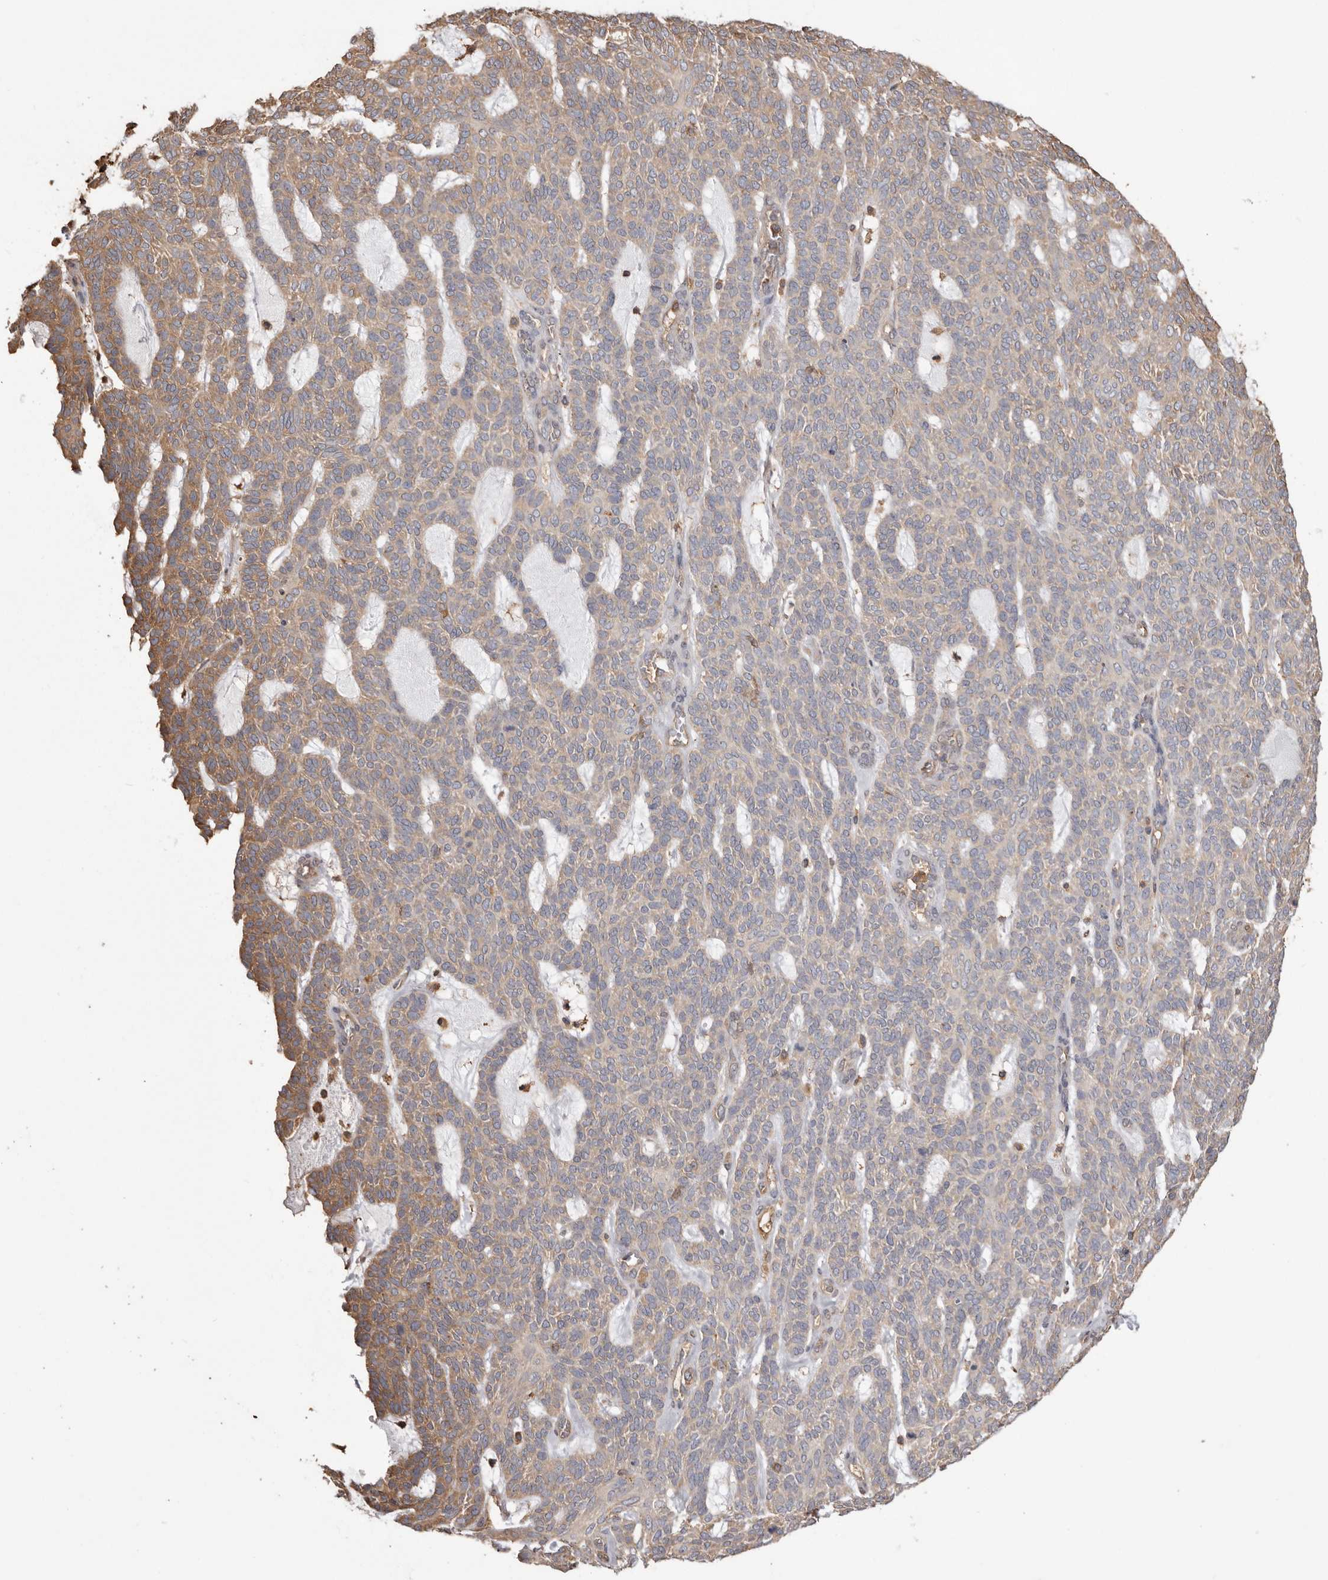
{"staining": {"intensity": "moderate", "quantity": "<25%", "location": "cytoplasmic/membranous"}, "tissue": "skin cancer", "cell_type": "Tumor cells", "image_type": "cancer", "snomed": [{"axis": "morphology", "description": "Squamous cell carcinoma, NOS"}, {"axis": "topography", "description": "Skin"}], "caption": "A brown stain highlights moderate cytoplasmic/membranous staining of a protein in skin squamous cell carcinoma tumor cells.", "gene": "PKM", "patient": {"sex": "female", "age": 90}}